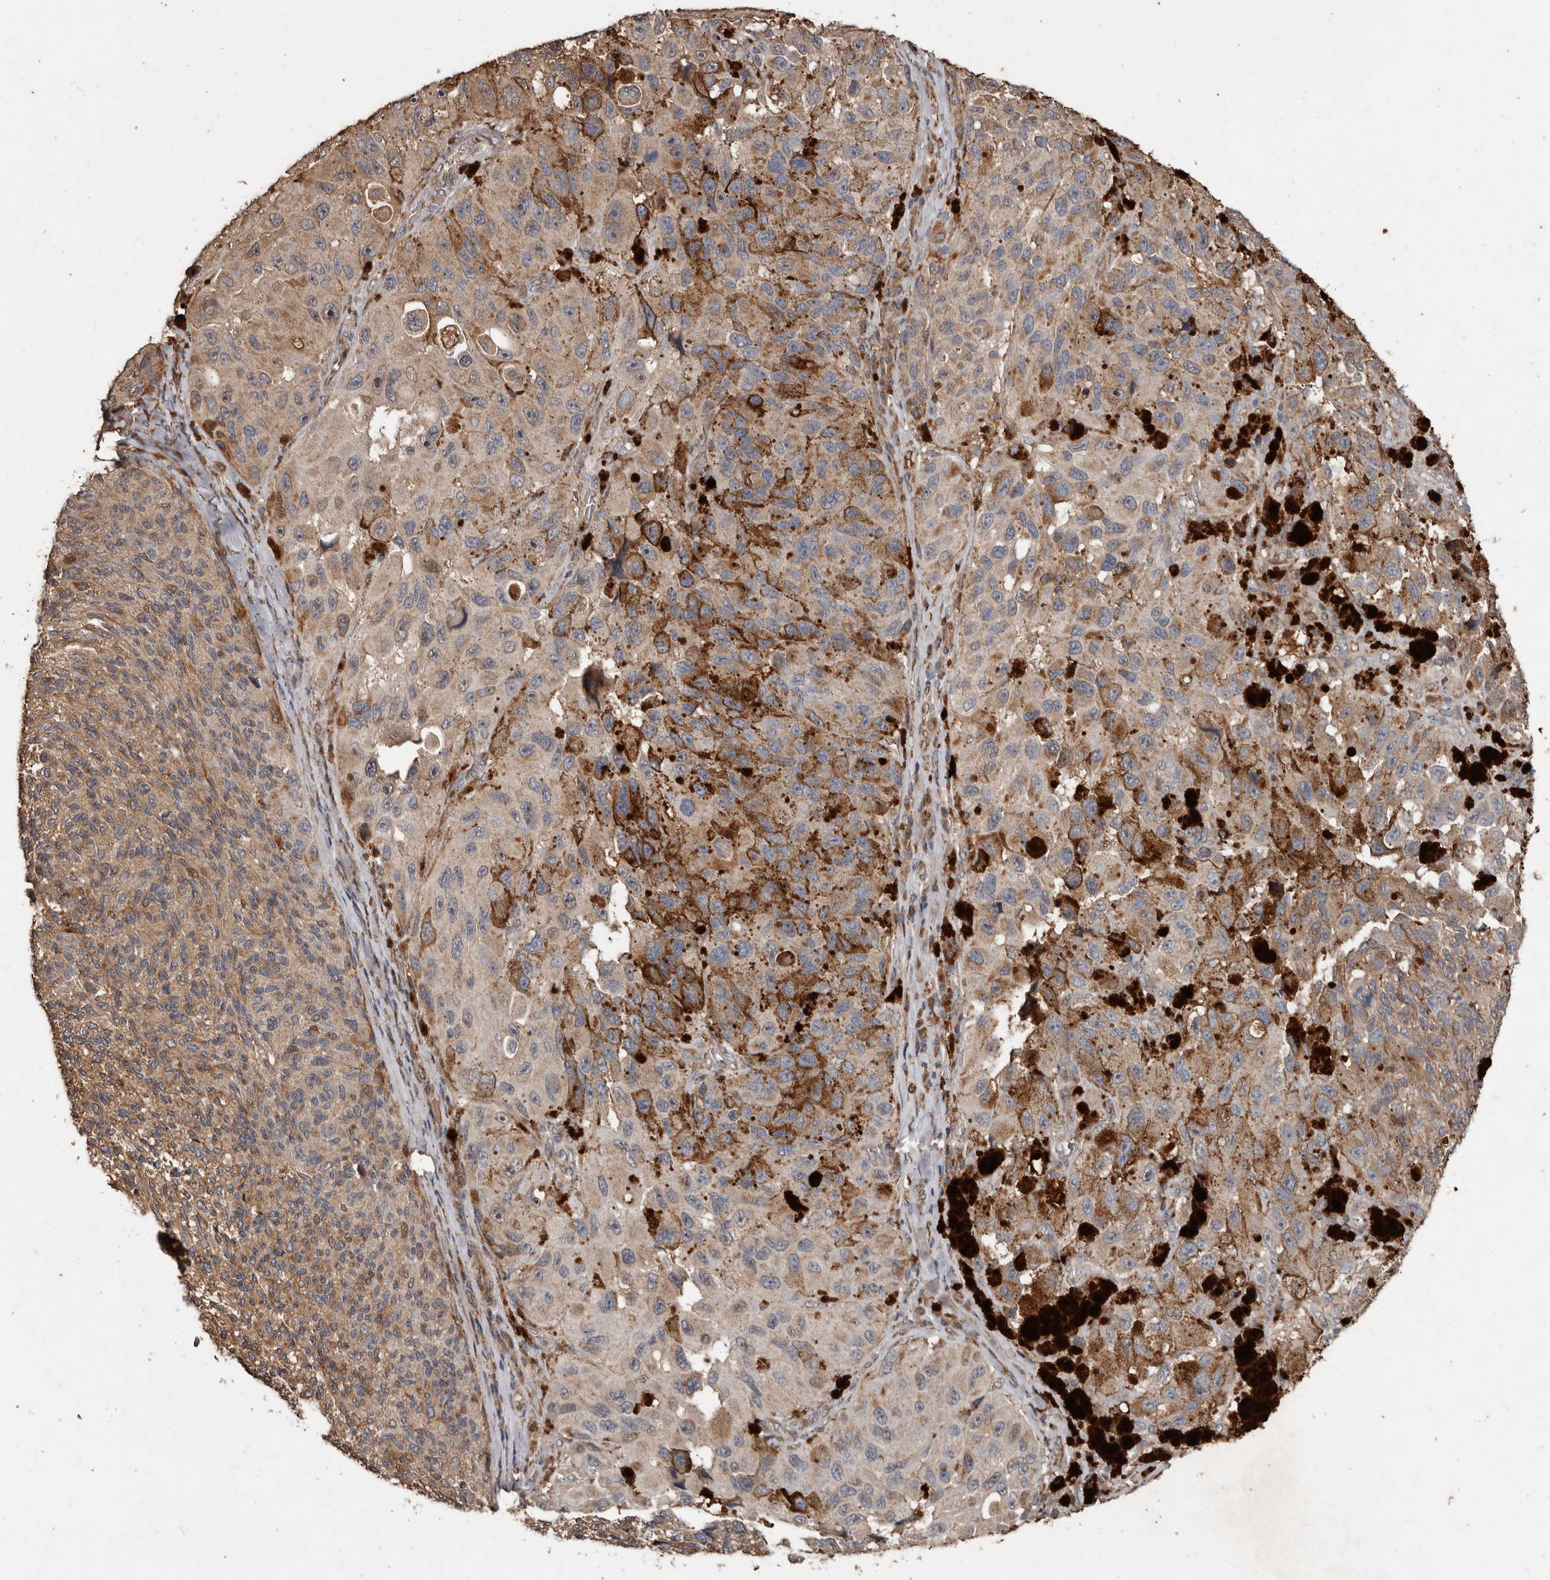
{"staining": {"intensity": "weak", "quantity": "25%-75%", "location": "cytoplasmic/membranous,nuclear"}, "tissue": "melanoma", "cell_type": "Tumor cells", "image_type": "cancer", "snomed": [{"axis": "morphology", "description": "Malignant melanoma, NOS"}, {"axis": "topography", "description": "Skin"}], "caption": "A high-resolution photomicrograph shows immunohistochemistry staining of melanoma, which exhibits weak cytoplasmic/membranous and nuclear expression in approximately 25%-75% of tumor cells.", "gene": "RANBP17", "patient": {"sex": "female", "age": 73}}